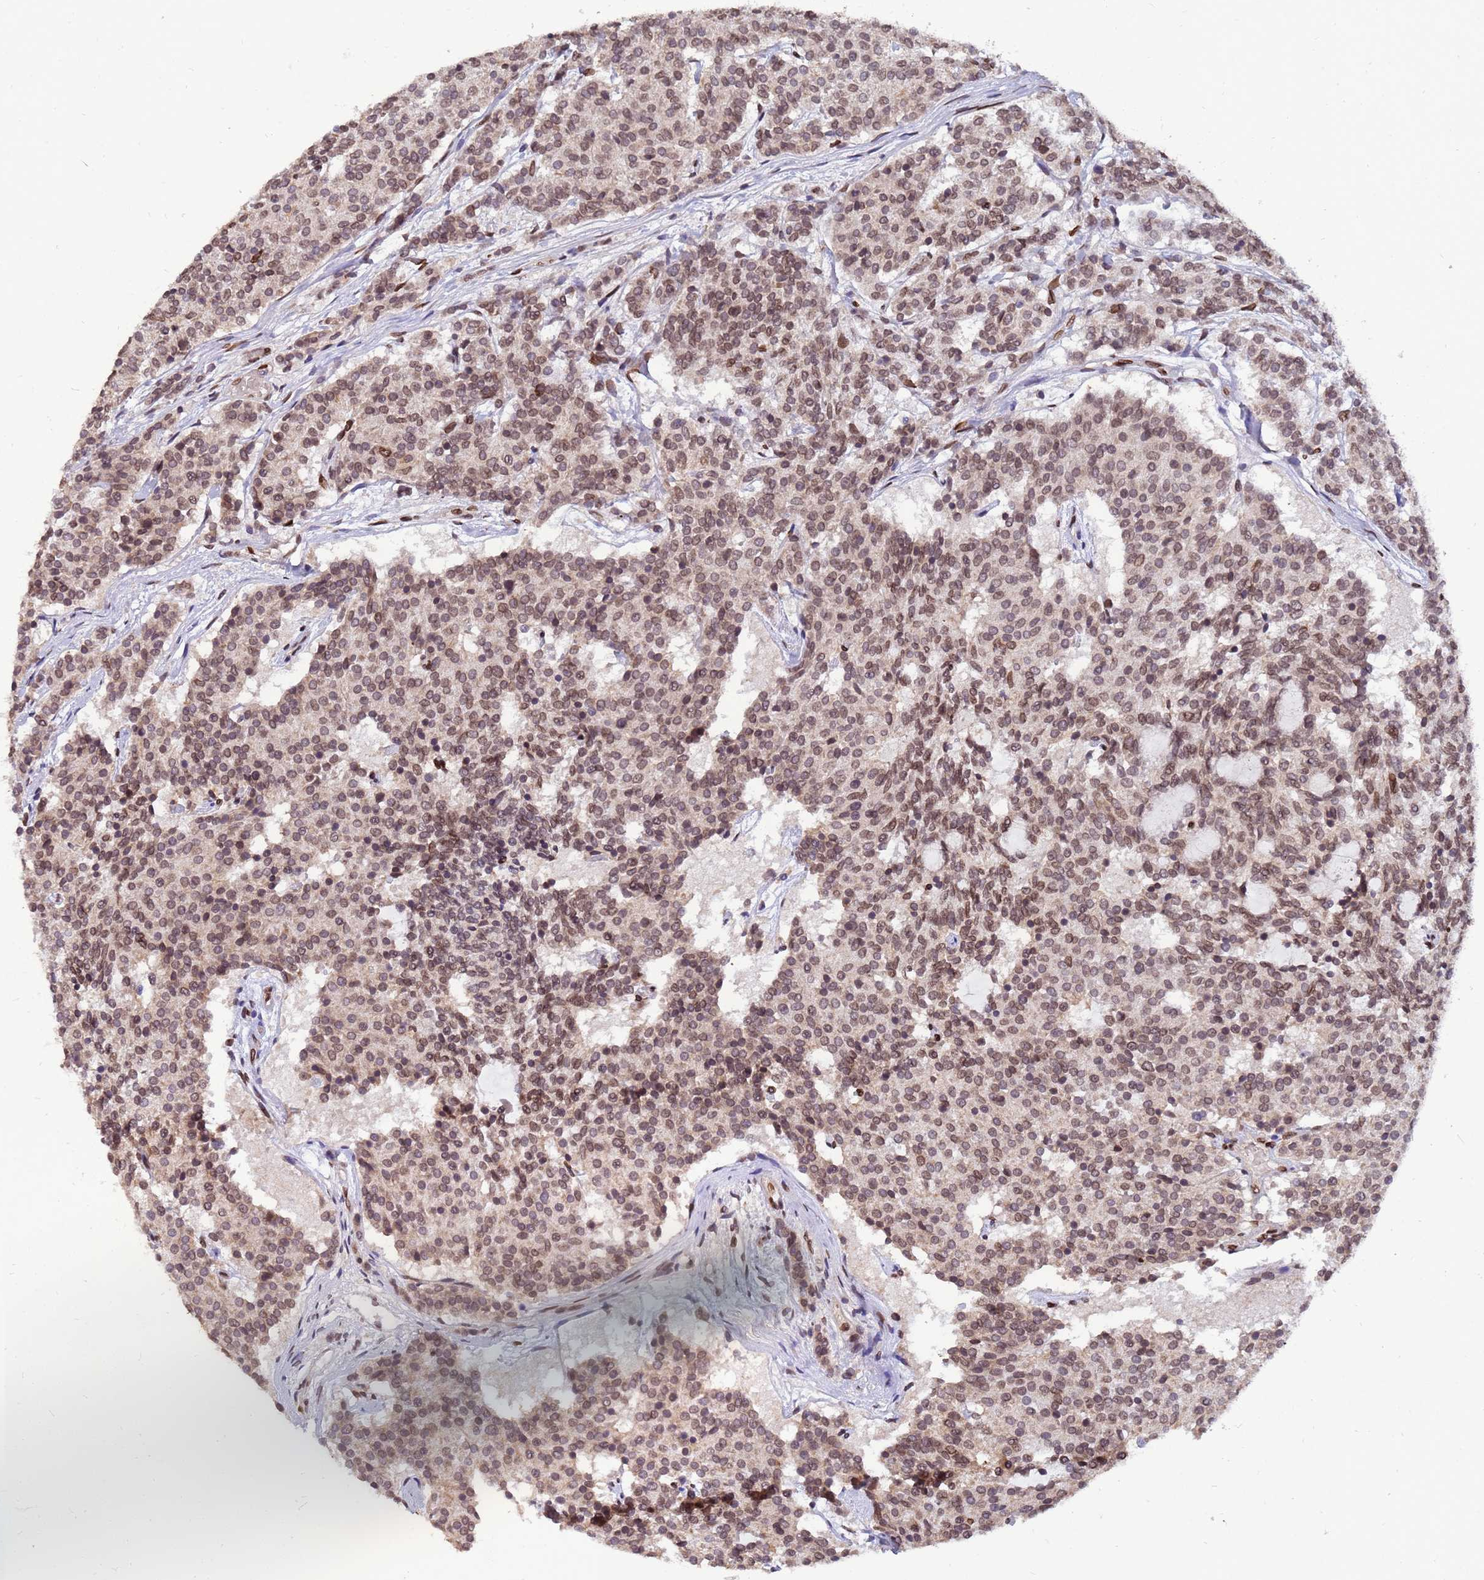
{"staining": {"intensity": "moderate", "quantity": ">75%", "location": "nuclear"}, "tissue": "carcinoid", "cell_type": "Tumor cells", "image_type": "cancer", "snomed": [{"axis": "morphology", "description": "Carcinoid, malignant, NOS"}, {"axis": "topography", "description": "Pancreas"}], "caption": "Carcinoid was stained to show a protein in brown. There is medium levels of moderate nuclear positivity in about >75% of tumor cells.", "gene": "GPR135", "patient": {"sex": "female", "age": 54}}